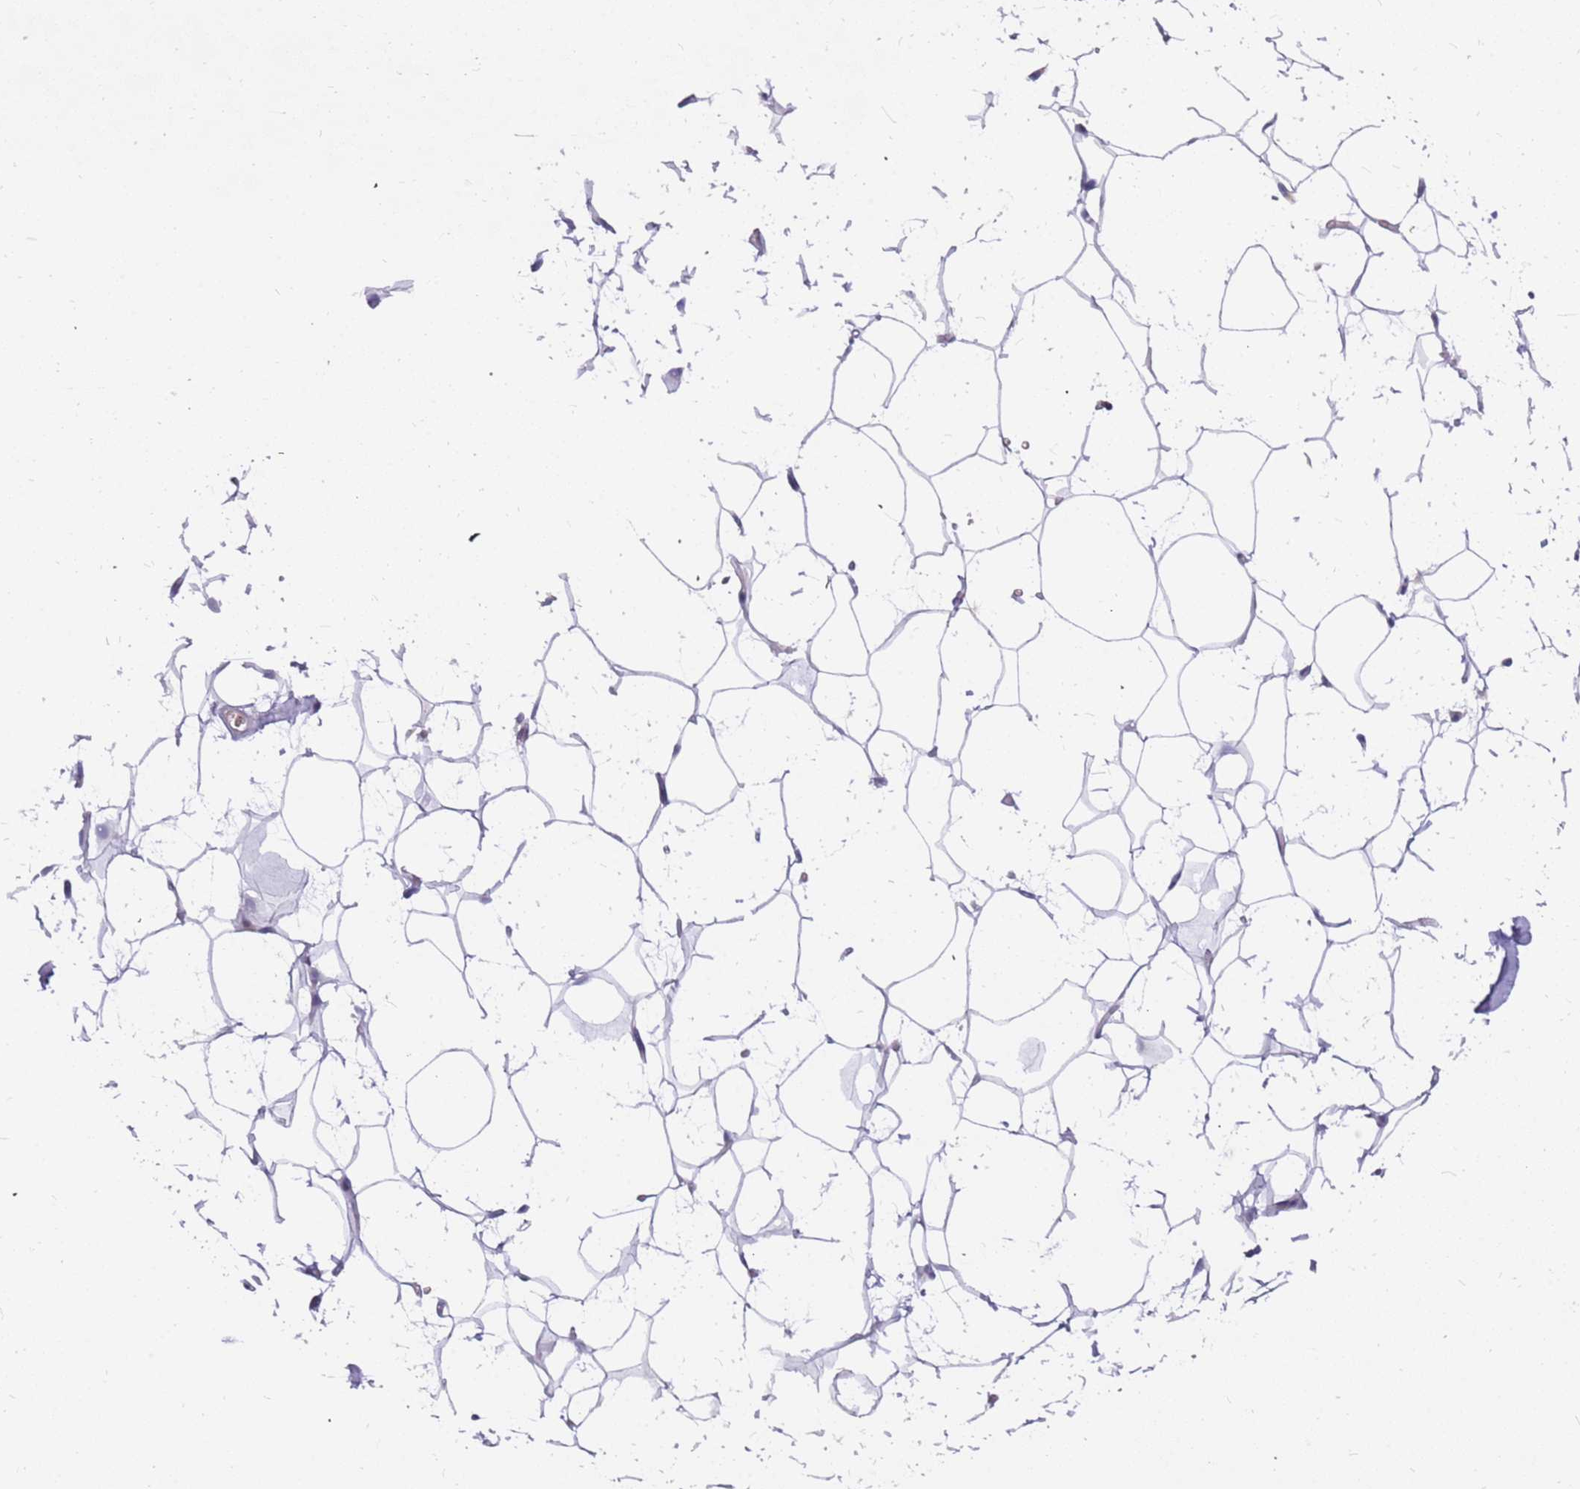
{"staining": {"intensity": "negative", "quantity": "none", "location": "none"}, "tissue": "adipose tissue", "cell_type": "Adipocytes", "image_type": "normal", "snomed": [{"axis": "morphology", "description": "Normal tissue, NOS"}, {"axis": "topography", "description": "Breast"}], "caption": "Adipocytes are negative for protein expression in normal human adipose tissue. (IHC, brightfield microscopy, high magnification).", "gene": "ARHGEF35", "patient": {"sex": "female", "age": 26}}